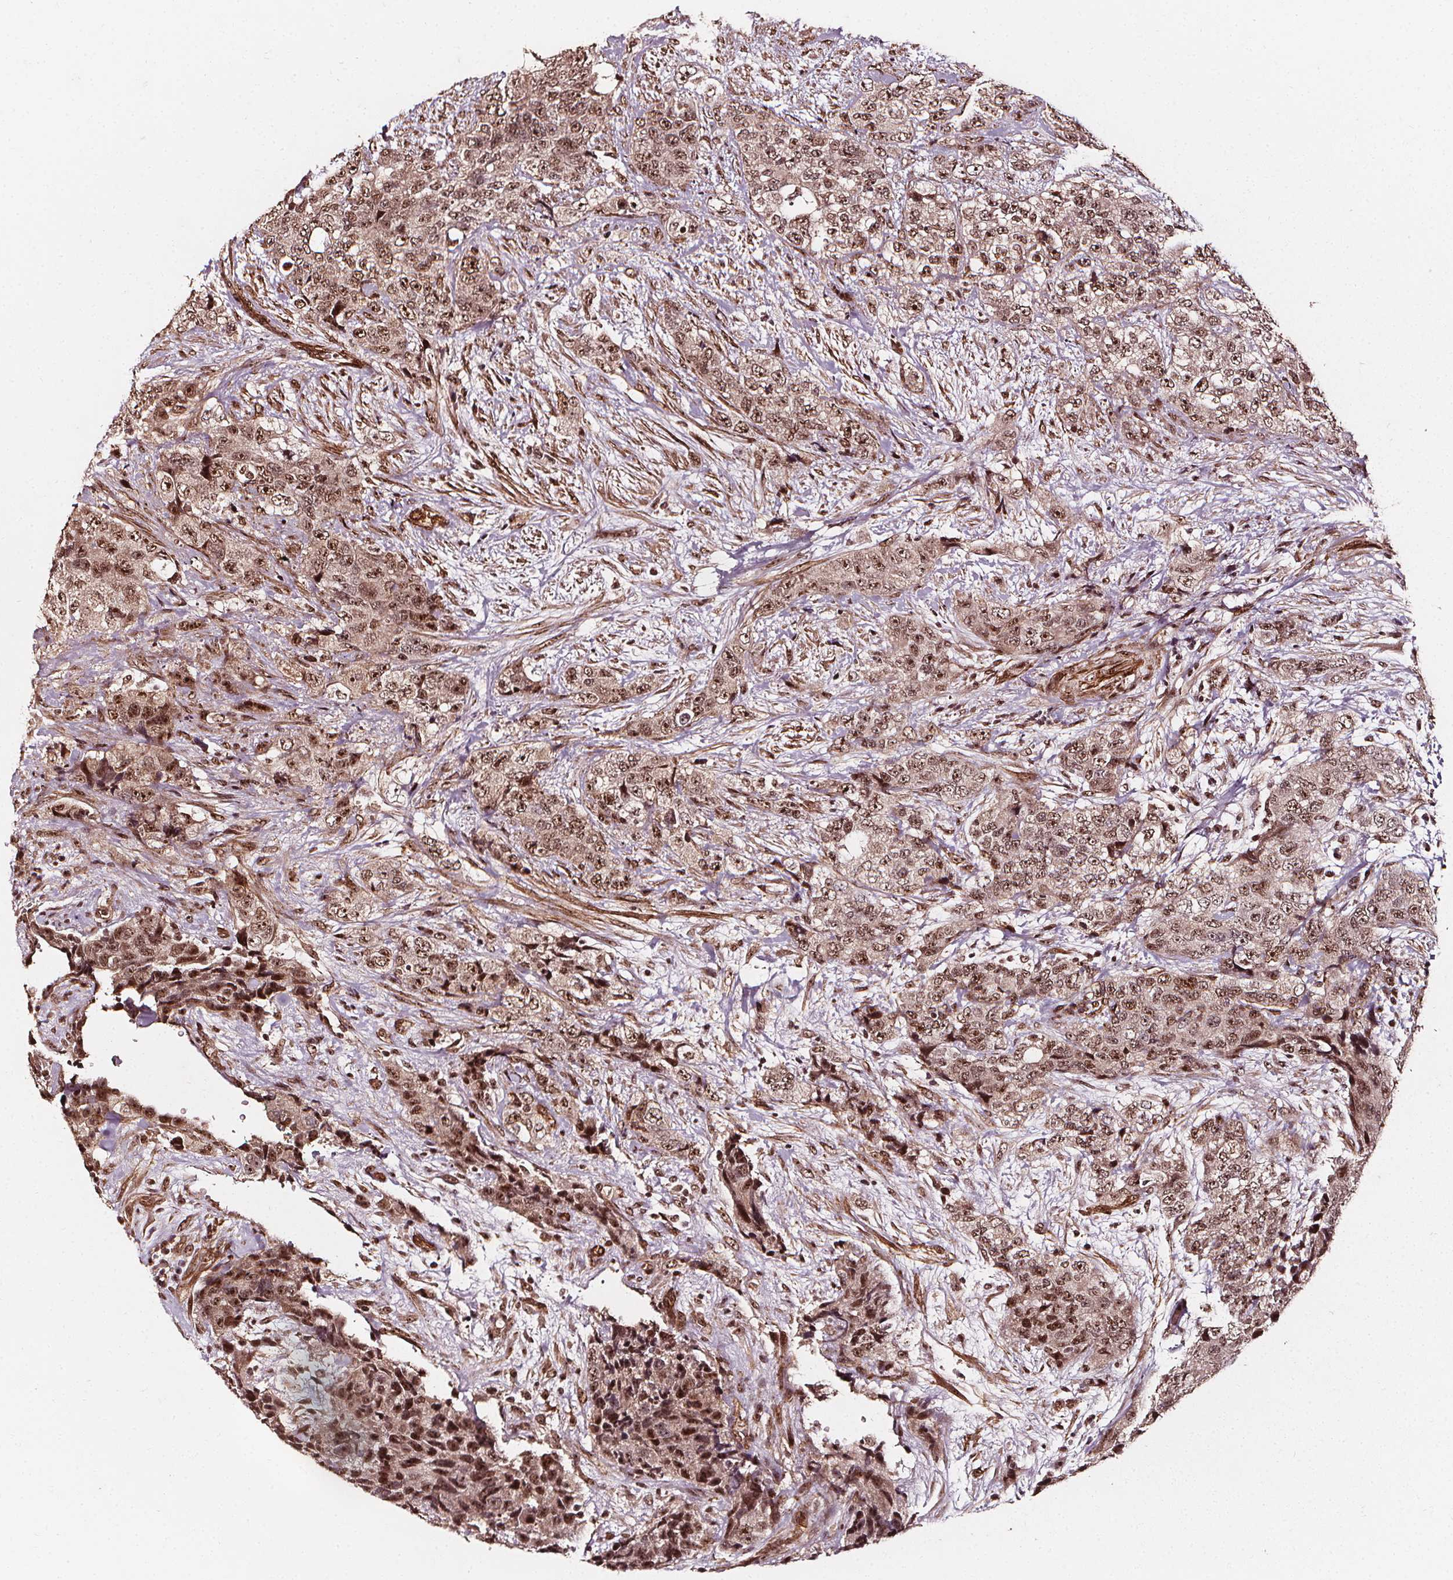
{"staining": {"intensity": "moderate", "quantity": ">75%", "location": "nuclear"}, "tissue": "urothelial cancer", "cell_type": "Tumor cells", "image_type": "cancer", "snomed": [{"axis": "morphology", "description": "Urothelial carcinoma, High grade"}, {"axis": "topography", "description": "Urinary bladder"}], "caption": "Immunohistochemistry histopathology image of neoplastic tissue: urothelial cancer stained using IHC demonstrates medium levels of moderate protein expression localized specifically in the nuclear of tumor cells, appearing as a nuclear brown color.", "gene": "EXOSC9", "patient": {"sex": "female", "age": 78}}